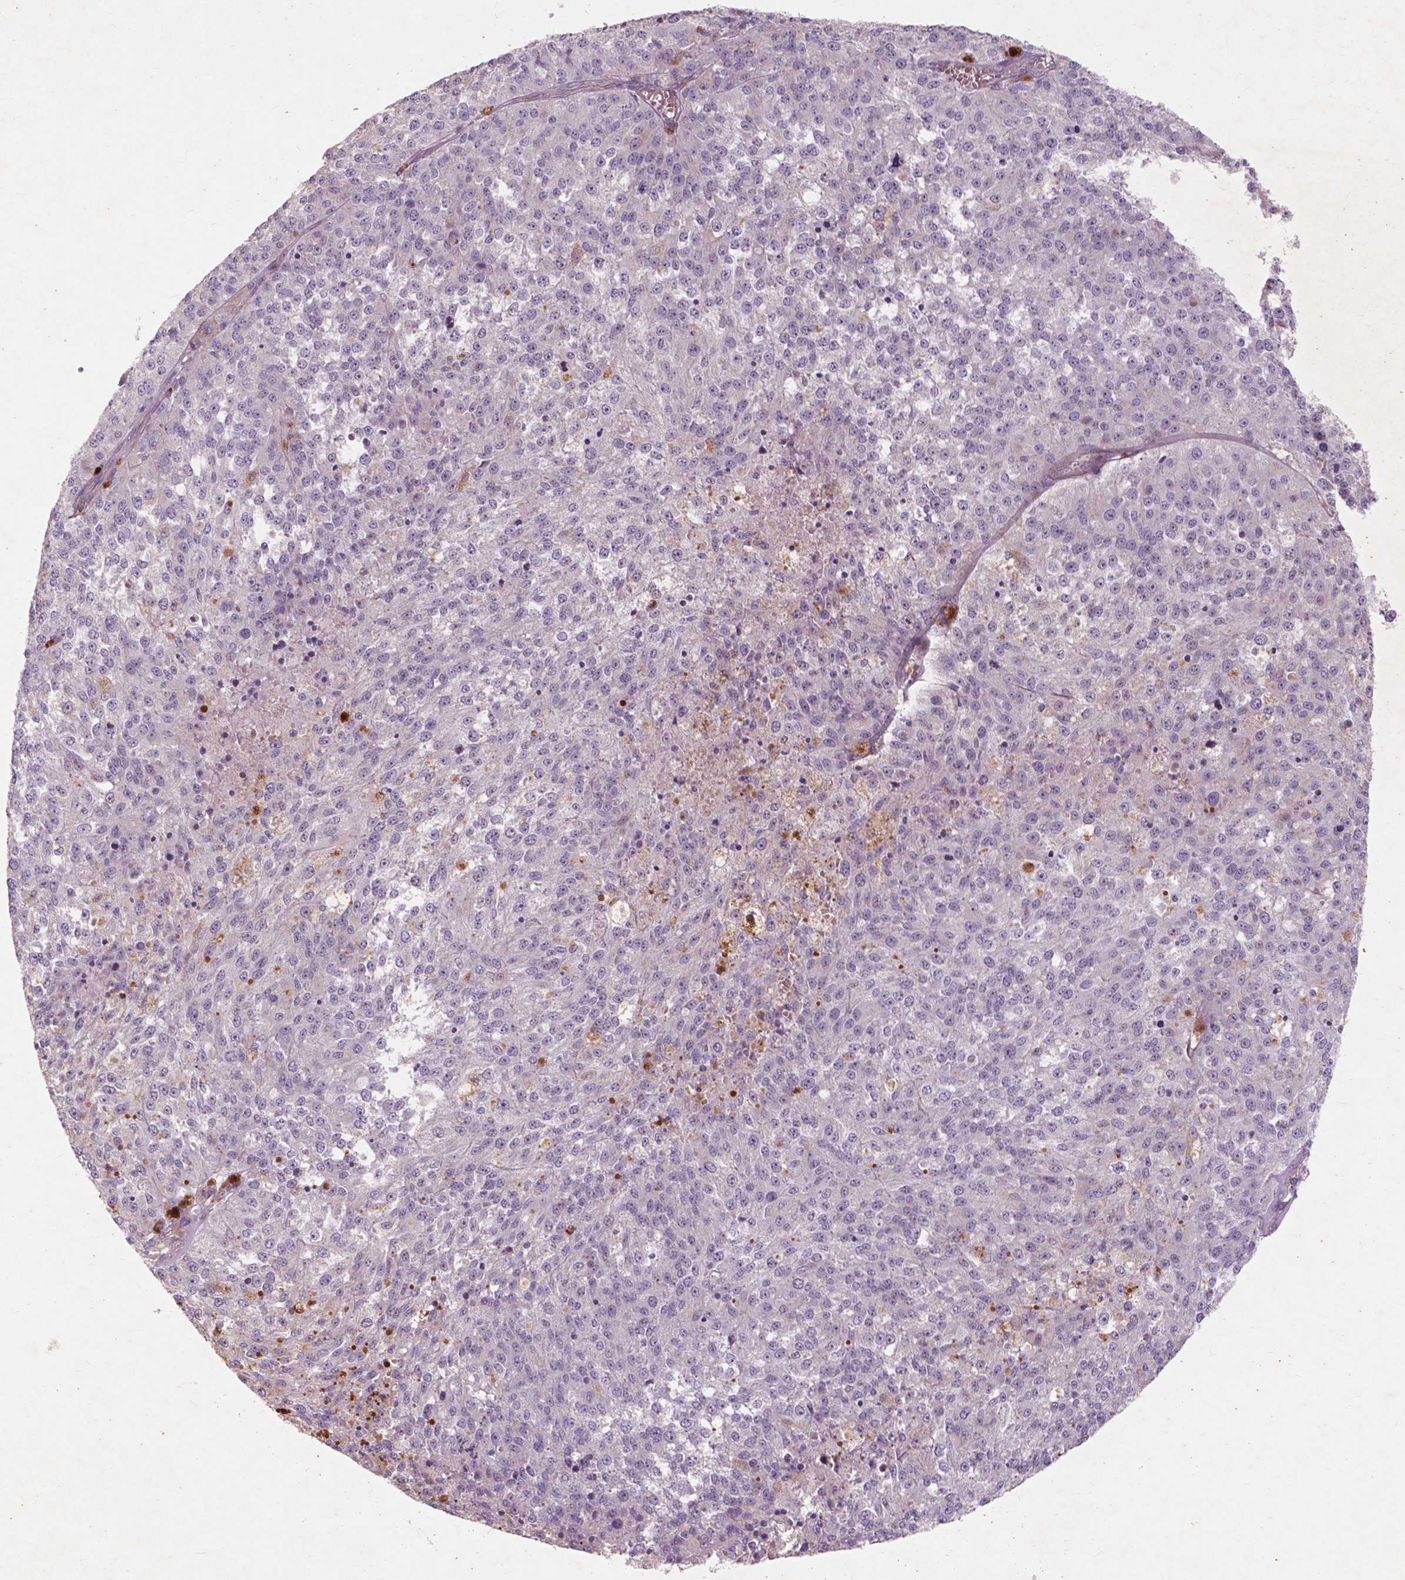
{"staining": {"intensity": "negative", "quantity": "none", "location": "none"}, "tissue": "melanoma", "cell_type": "Tumor cells", "image_type": "cancer", "snomed": [{"axis": "morphology", "description": "Malignant melanoma, Metastatic site"}, {"axis": "topography", "description": "Lymph node"}], "caption": "There is no significant positivity in tumor cells of malignant melanoma (metastatic site).", "gene": "RFPL4B", "patient": {"sex": "female", "age": 64}}